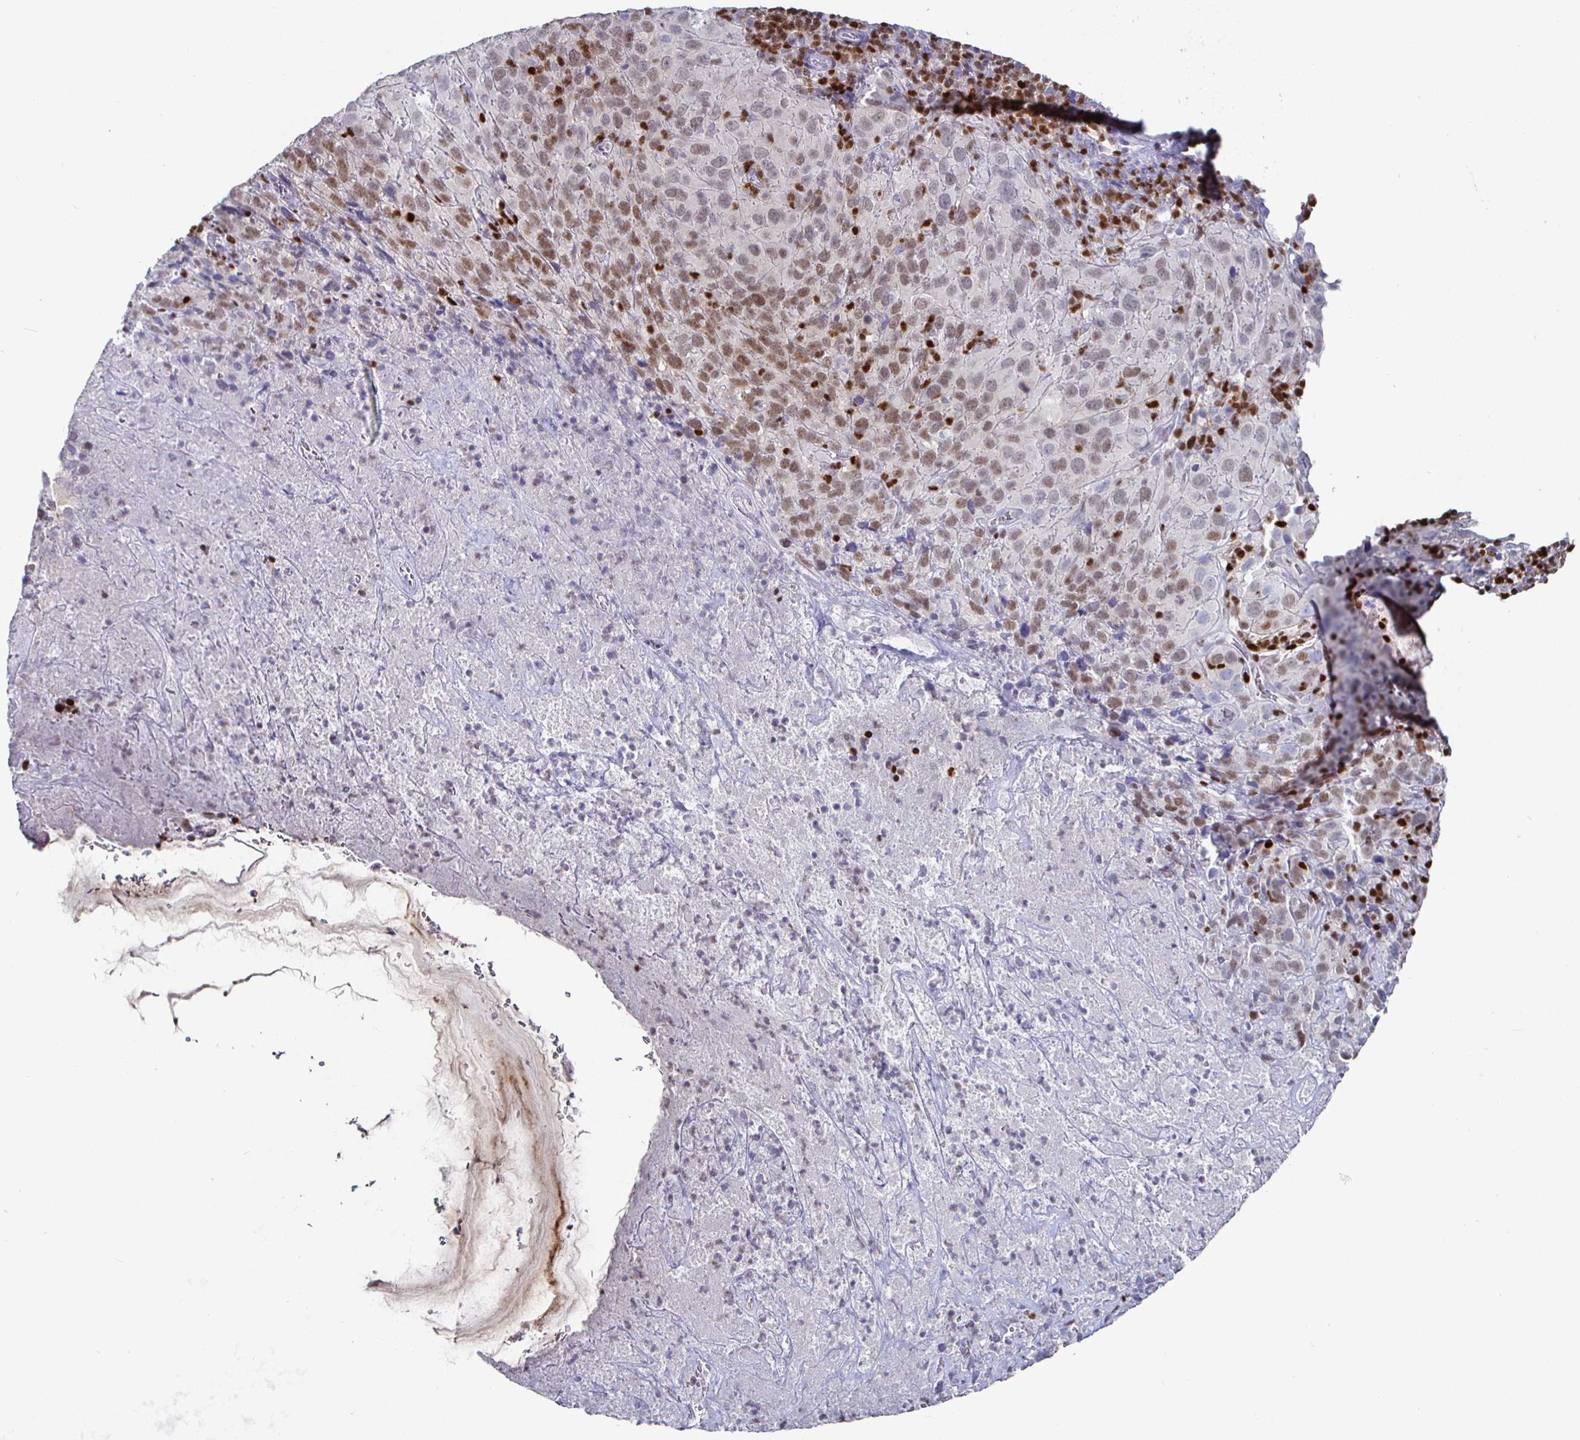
{"staining": {"intensity": "moderate", "quantity": "25%-75%", "location": "nuclear"}, "tissue": "cervical cancer", "cell_type": "Tumor cells", "image_type": "cancer", "snomed": [{"axis": "morphology", "description": "Squamous cell carcinoma, NOS"}, {"axis": "topography", "description": "Cervix"}], "caption": "A brown stain shows moderate nuclear staining of a protein in human cervical cancer tumor cells. The staining was performed using DAB (3,3'-diaminobenzidine), with brown indicating positive protein expression. Nuclei are stained blue with hematoxylin.", "gene": "RUNX2", "patient": {"sex": "female", "age": 51}}